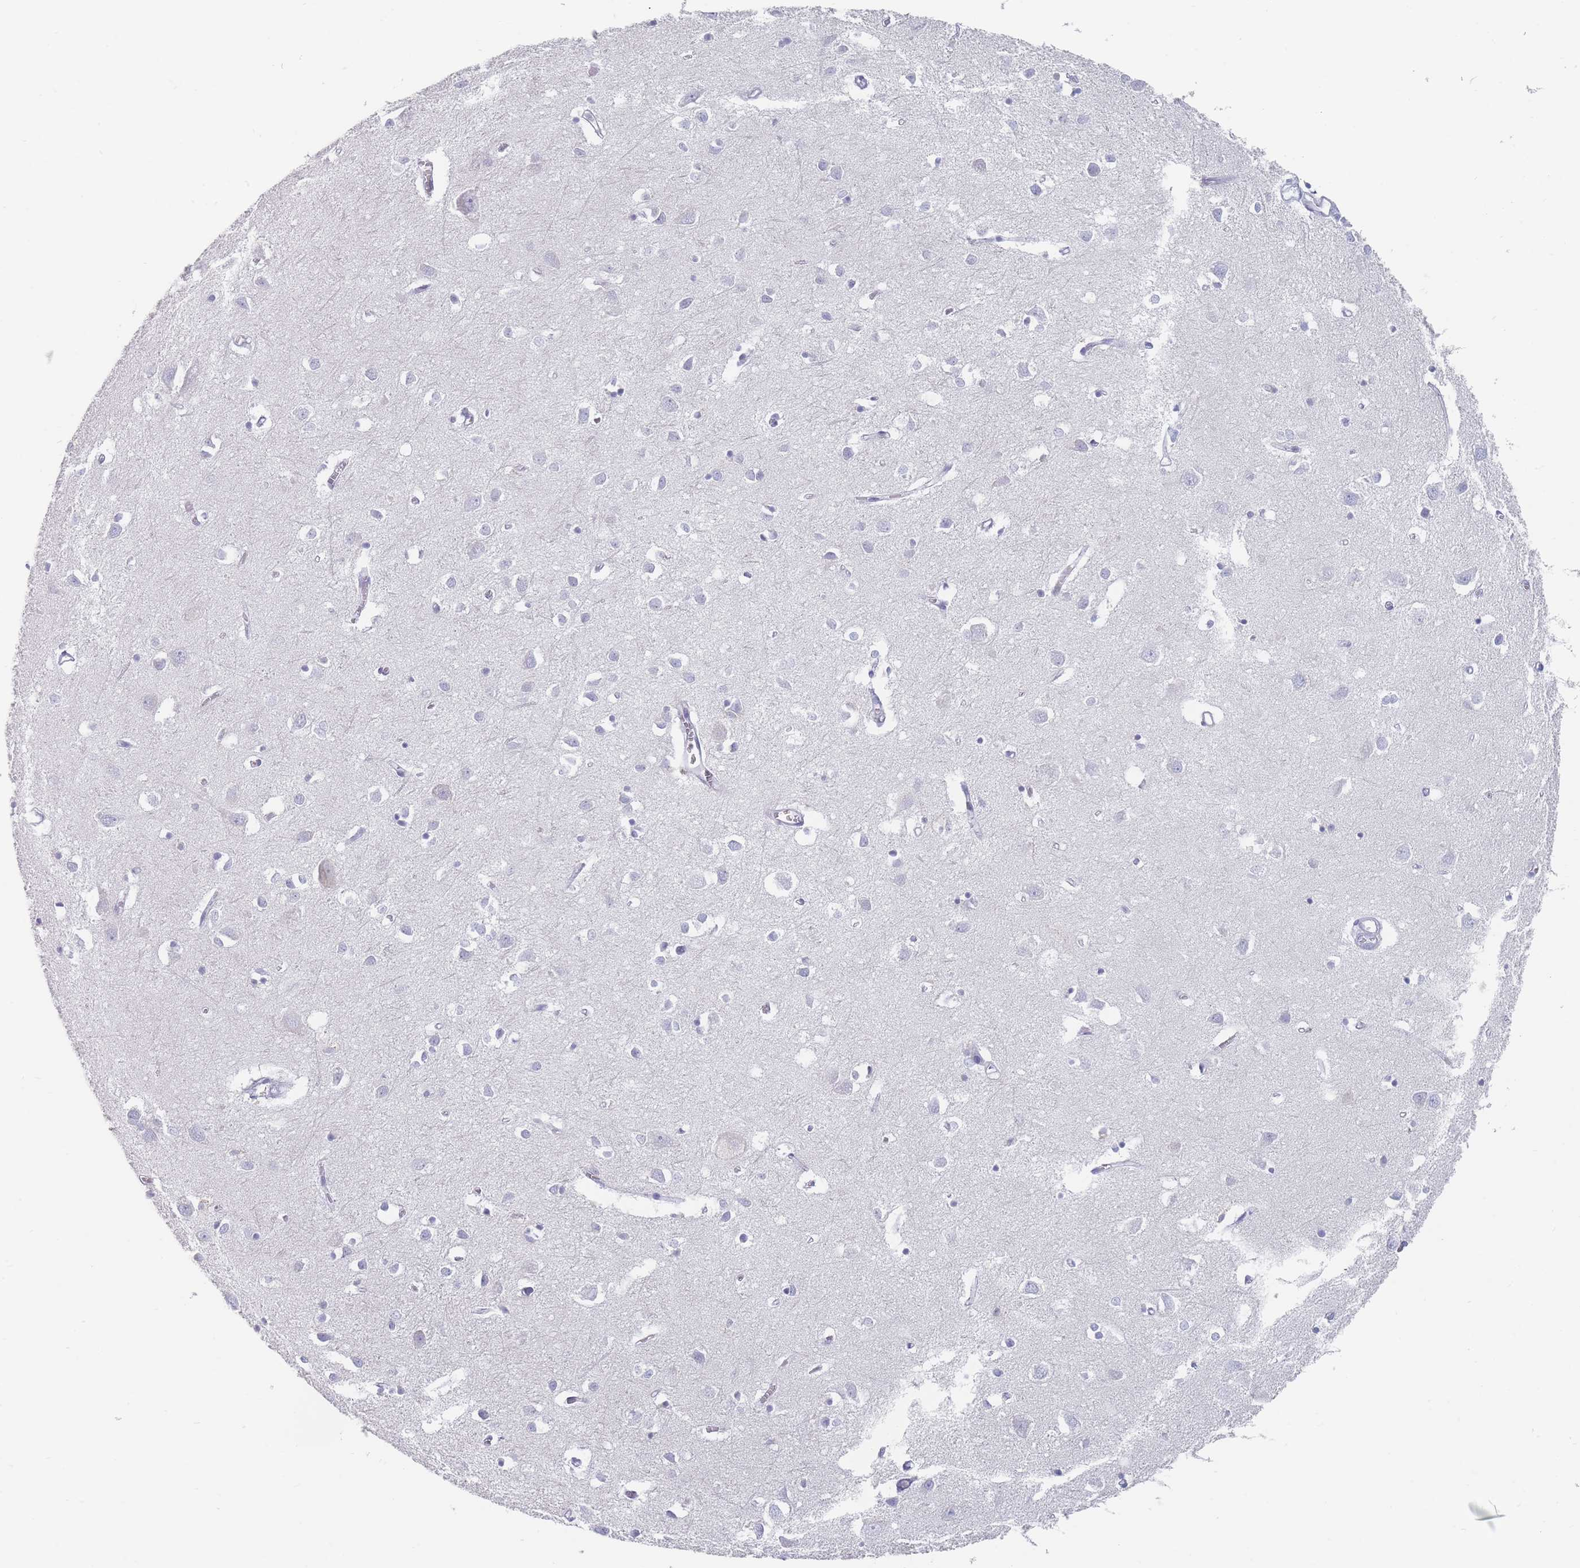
{"staining": {"intensity": "negative", "quantity": "none", "location": "none"}, "tissue": "cerebral cortex", "cell_type": "Endothelial cells", "image_type": "normal", "snomed": [{"axis": "morphology", "description": "Normal tissue, NOS"}, {"axis": "topography", "description": "Cerebral cortex"}], "caption": "A high-resolution micrograph shows IHC staining of normal cerebral cortex, which displays no significant staining in endothelial cells.", "gene": "MAP1S", "patient": {"sex": "female", "age": 64}}